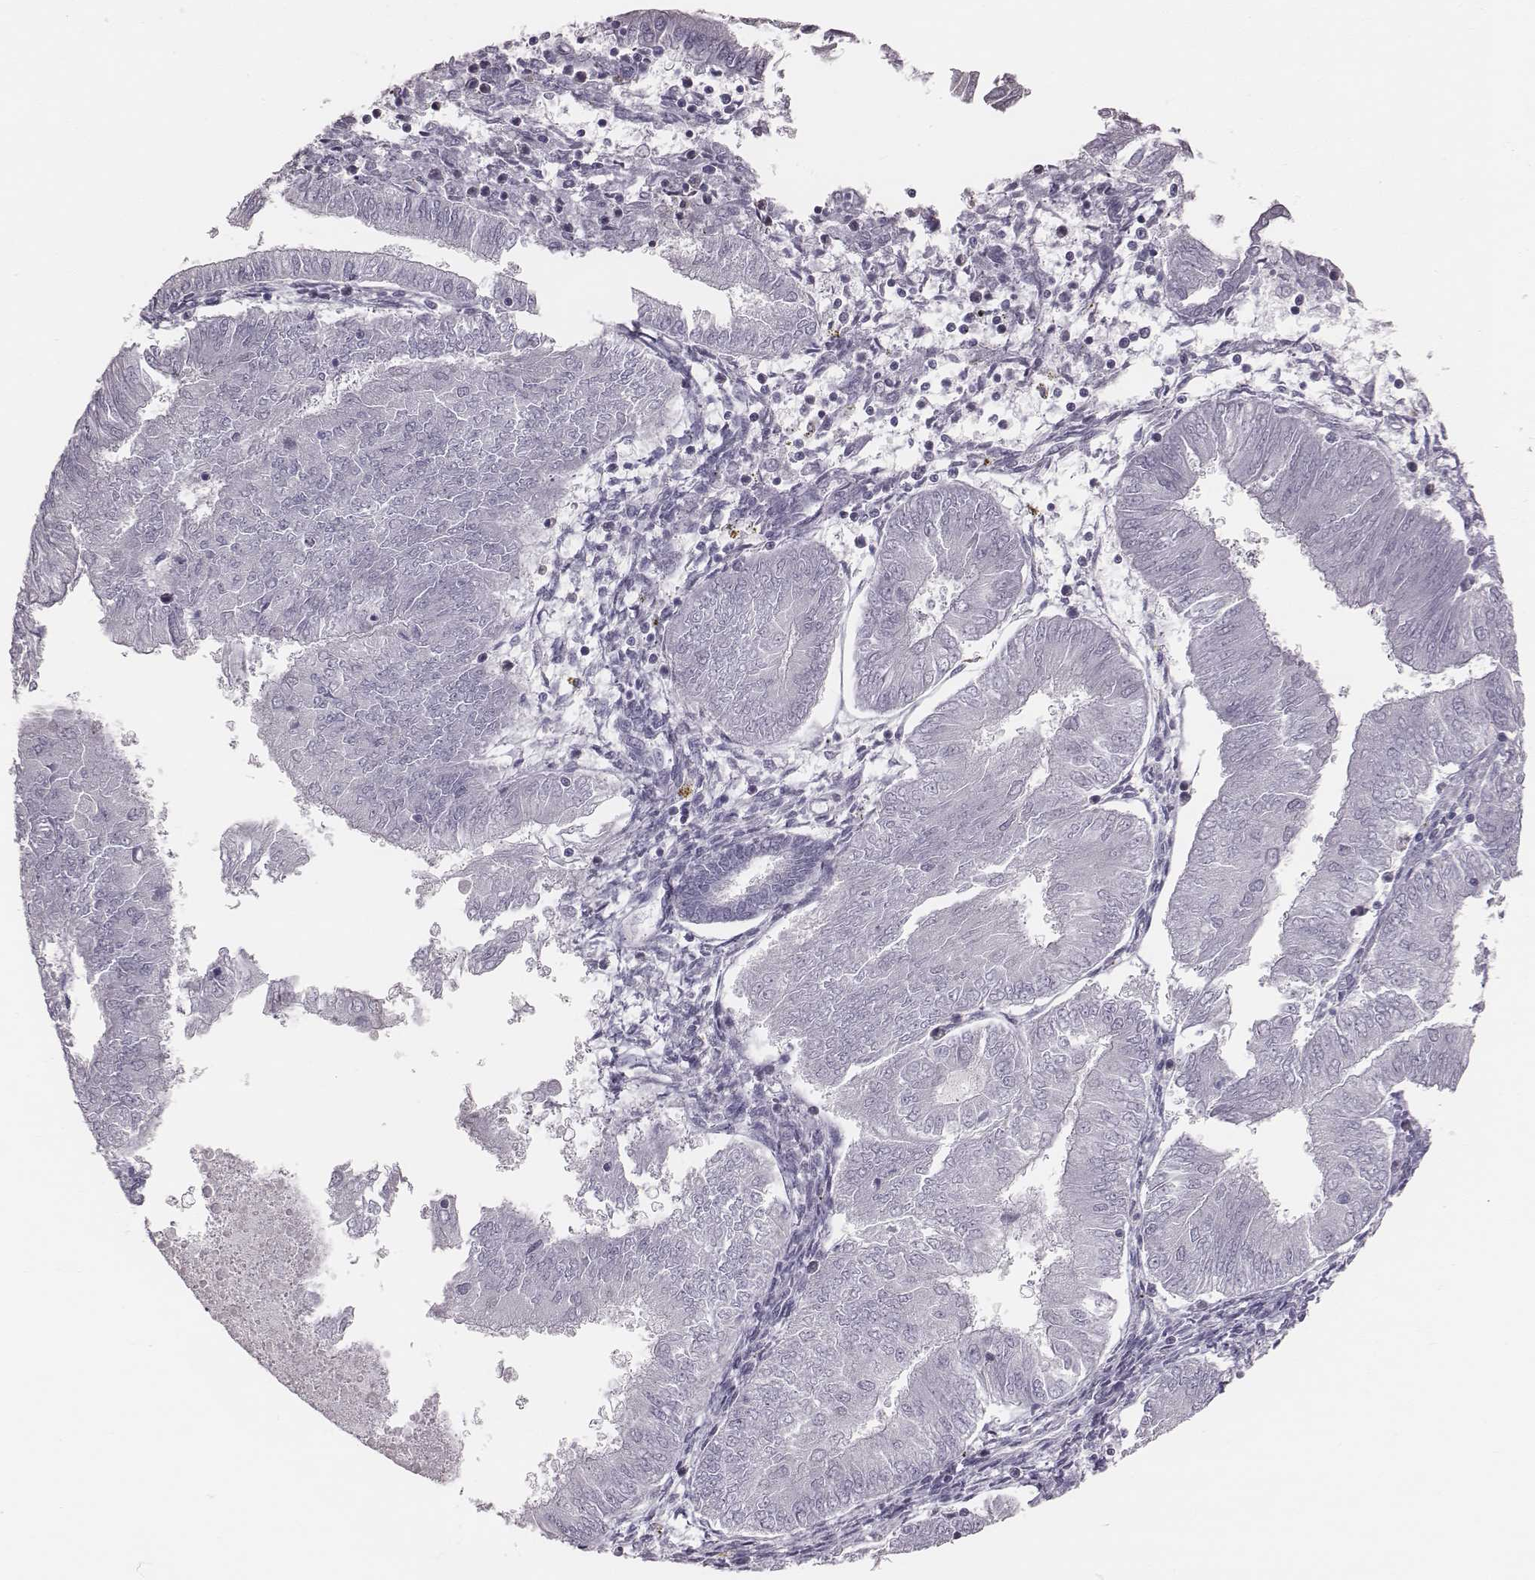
{"staining": {"intensity": "negative", "quantity": "none", "location": "none"}, "tissue": "endometrial cancer", "cell_type": "Tumor cells", "image_type": "cancer", "snomed": [{"axis": "morphology", "description": "Adenocarcinoma, NOS"}, {"axis": "topography", "description": "Endometrium"}], "caption": "An image of endometrial adenocarcinoma stained for a protein displays no brown staining in tumor cells. (IHC, brightfield microscopy, high magnification).", "gene": "C6orf58", "patient": {"sex": "female", "age": 53}}